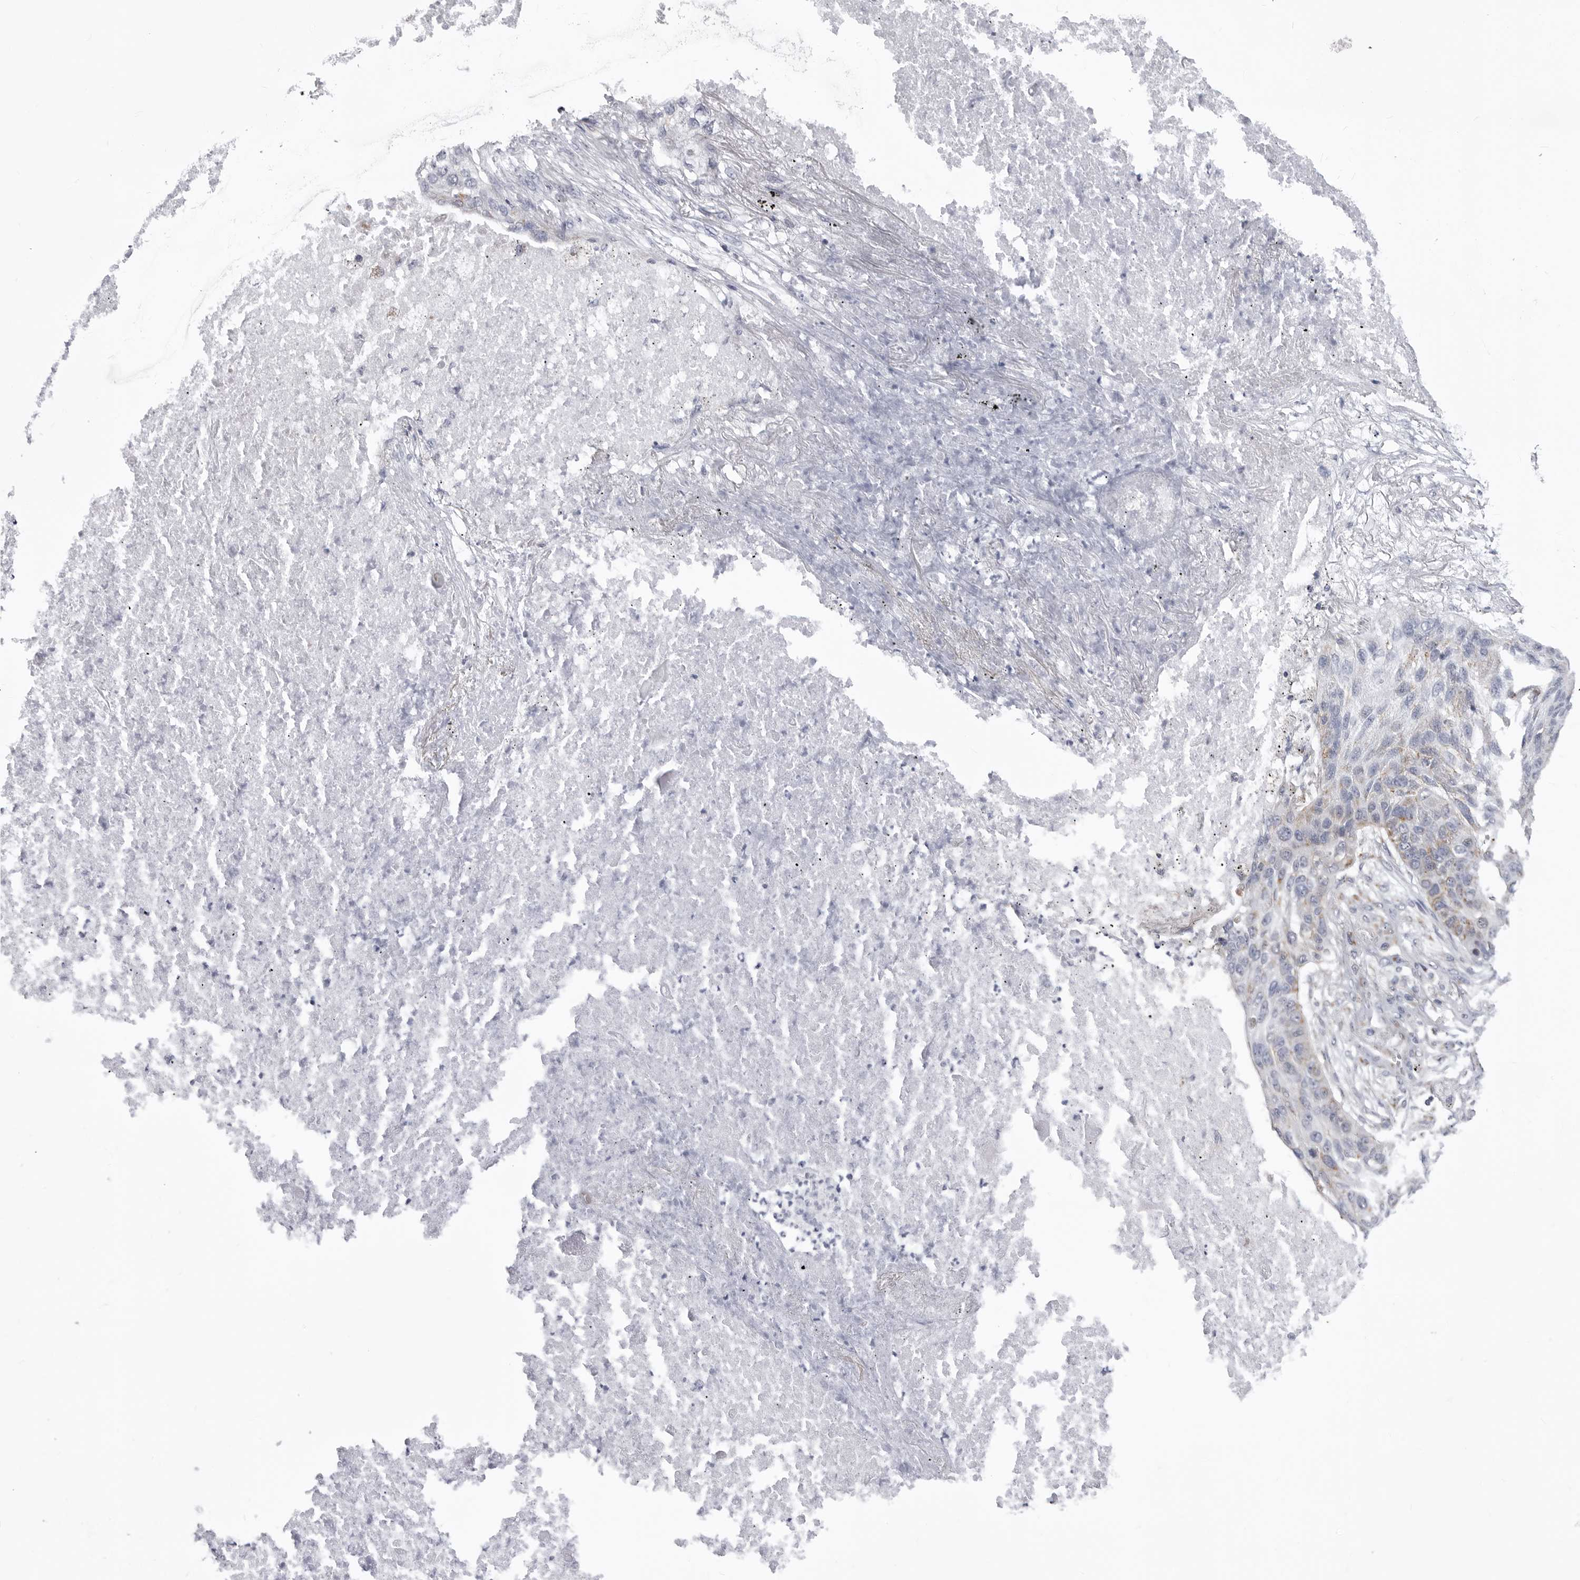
{"staining": {"intensity": "weak", "quantity": "<25%", "location": "cytoplasmic/membranous"}, "tissue": "lung cancer", "cell_type": "Tumor cells", "image_type": "cancer", "snomed": [{"axis": "morphology", "description": "Squamous cell carcinoma, NOS"}, {"axis": "topography", "description": "Lung"}], "caption": "A micrograph of squamous cell carcinoma (lung) stained for a protein displays no brown staining in tumor cells. Nuclei are stained in blue.", "gene": "FH", "patient": {"sex": "female", "age": 63}}